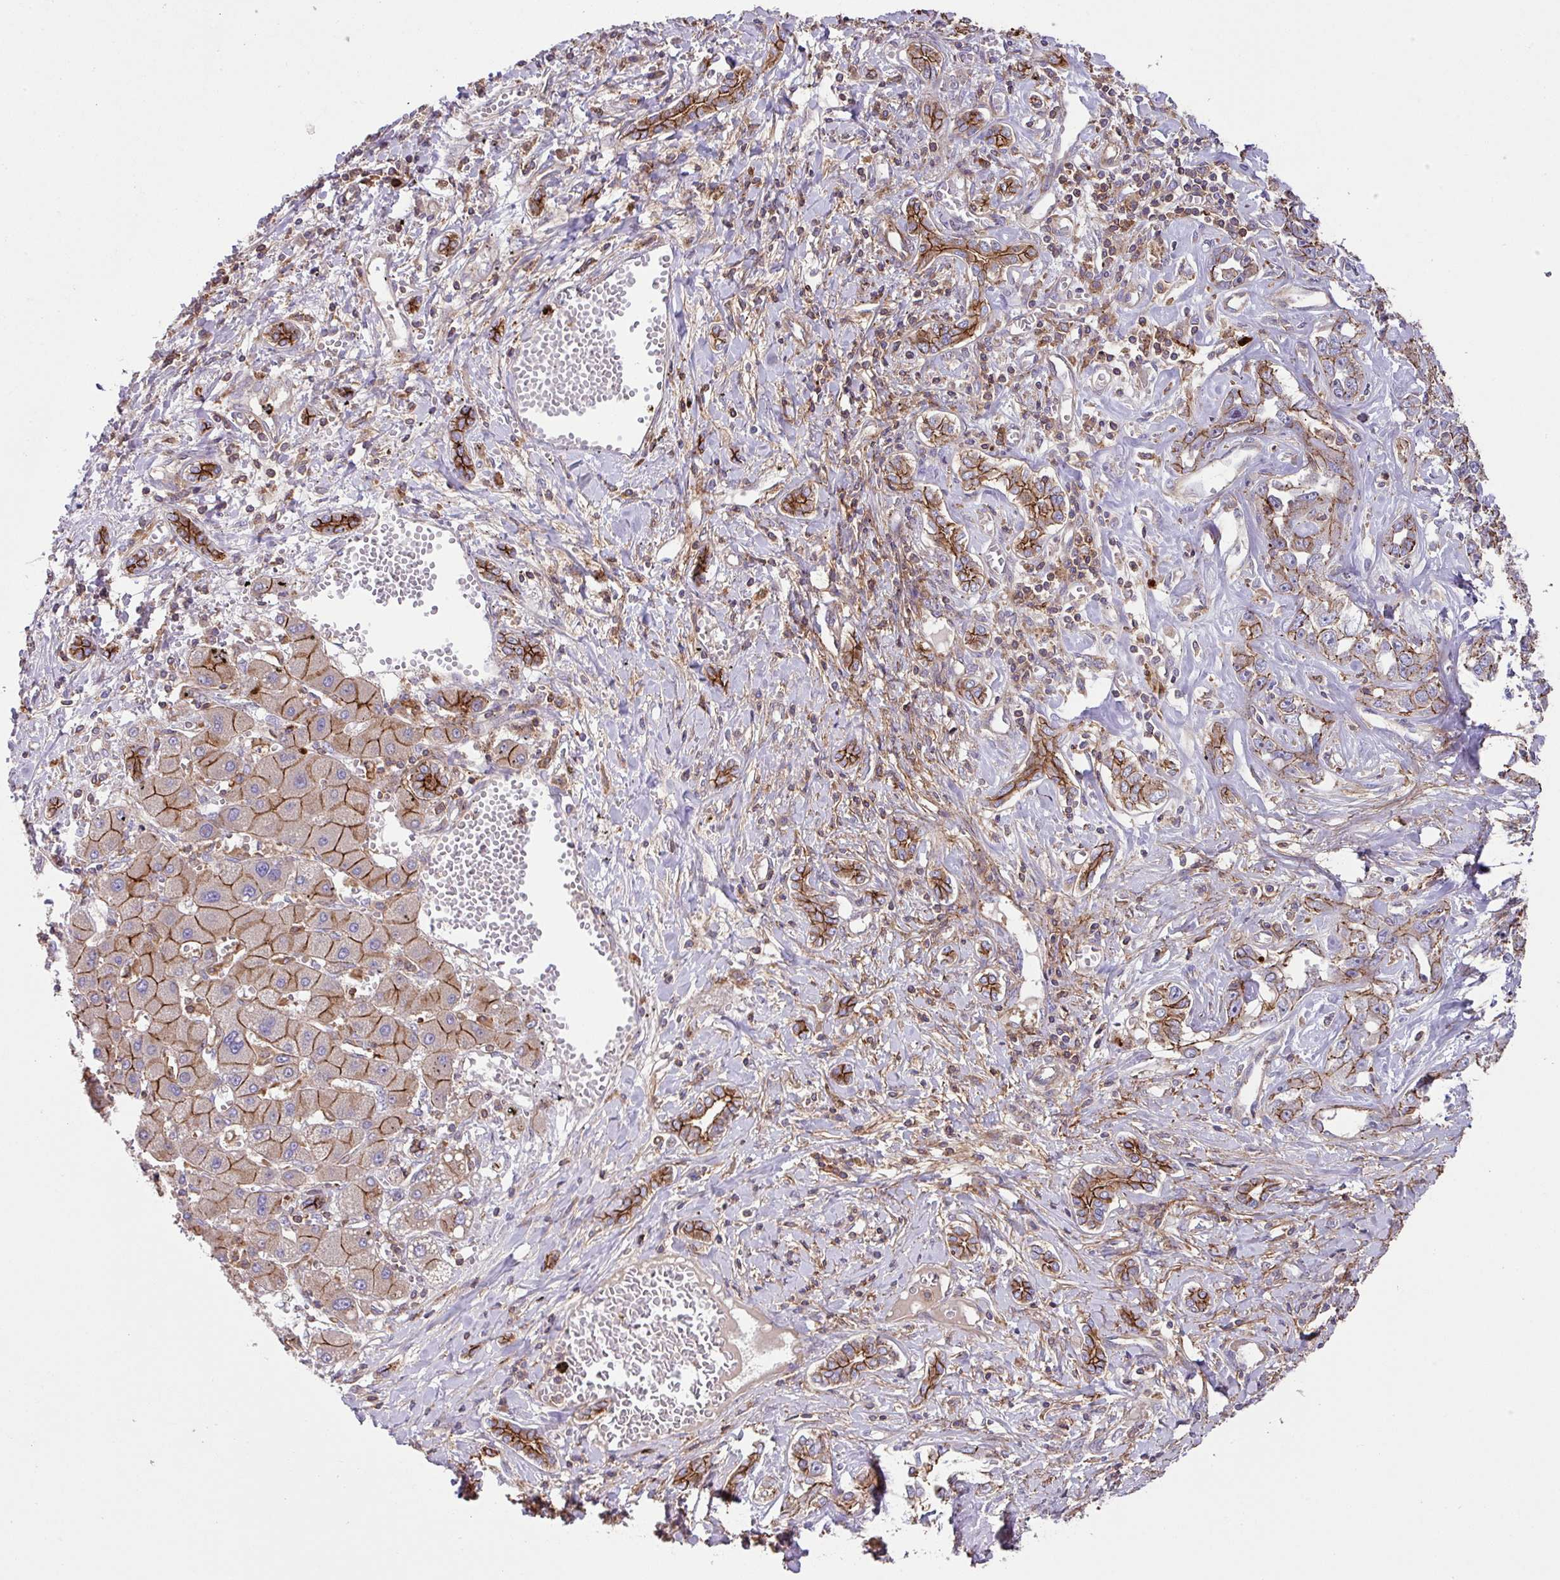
{"staining": {"intensity": "moderate", "quantity": ">75%", "location": "cytoplasmic/membranous"}, "tissue": "liver cancer", "cell_type": "Tumor cells", "image_type": "cancer", "snomed": [{"axis": "morphology", "description": "Cholangiocarcinoma"}, {"axis": "topography", "description": "Liver"}], "caption": "IHC (DAB) staining of liver cancer displays moderate cytoplasmic/membranous protein staining in approximately >75% of tumor cells.", "gene": "RIC1", "patient": {"sex": "male", "age": 59}}